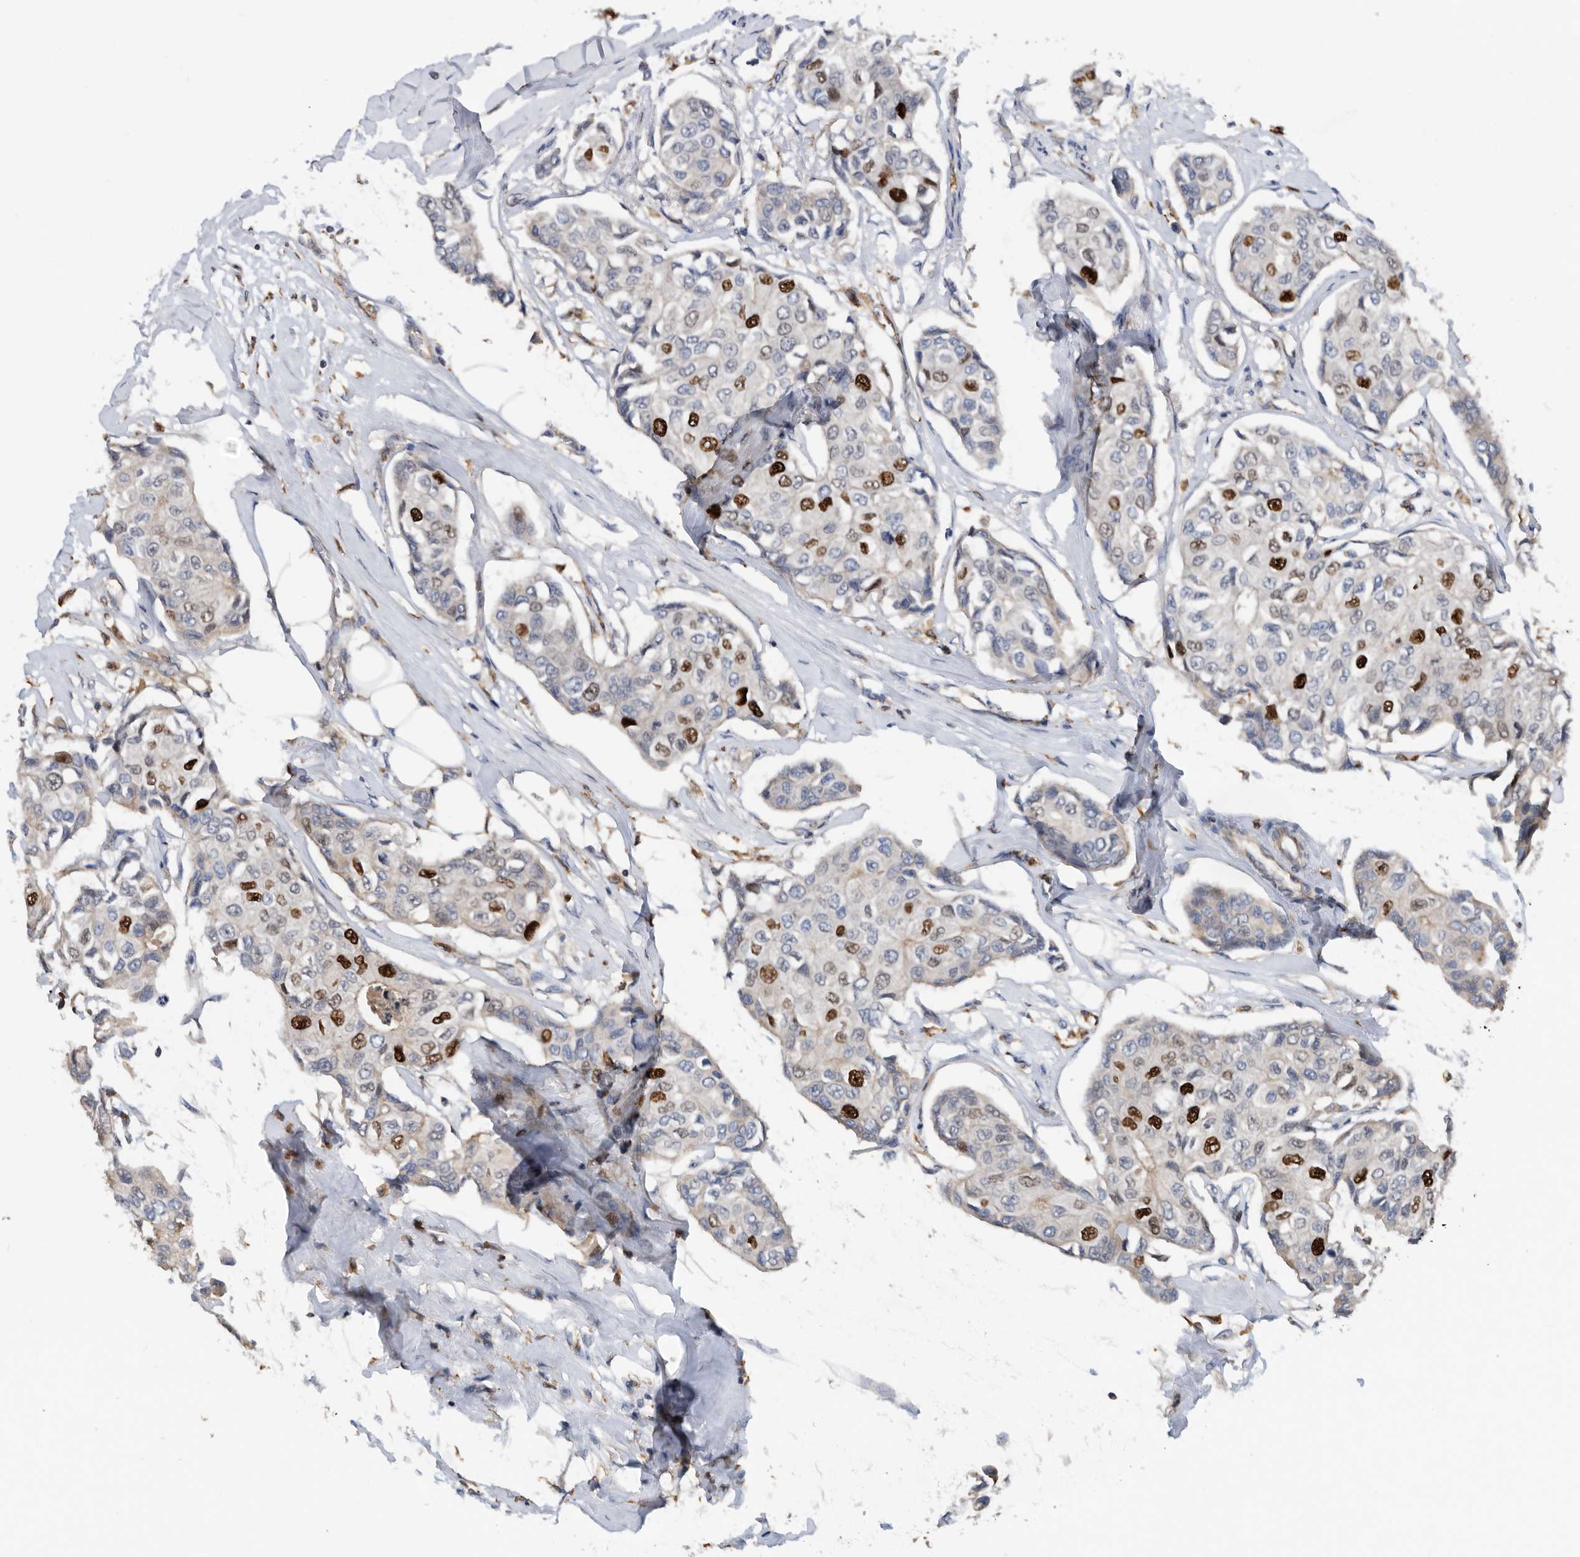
{"staining": {"intensity": "strong", "quantity": "<25%", "location": "nuclear"}, "tissue": "breast cancer", "cell_type": "Tumor cells", "image_type": "cancer", "snomed": [{"axis": "morphology", "description": "Duct carcinoma"}, {"axis": "topography", "description": "Breast"}], "caption": "Immunohistochemical staining of human breast cancer displays medium levels of strong nuclear staining in about <25% of tumor cells.", "gene": "ATAD2", "patient": {"sex": "female", "age": 80}}